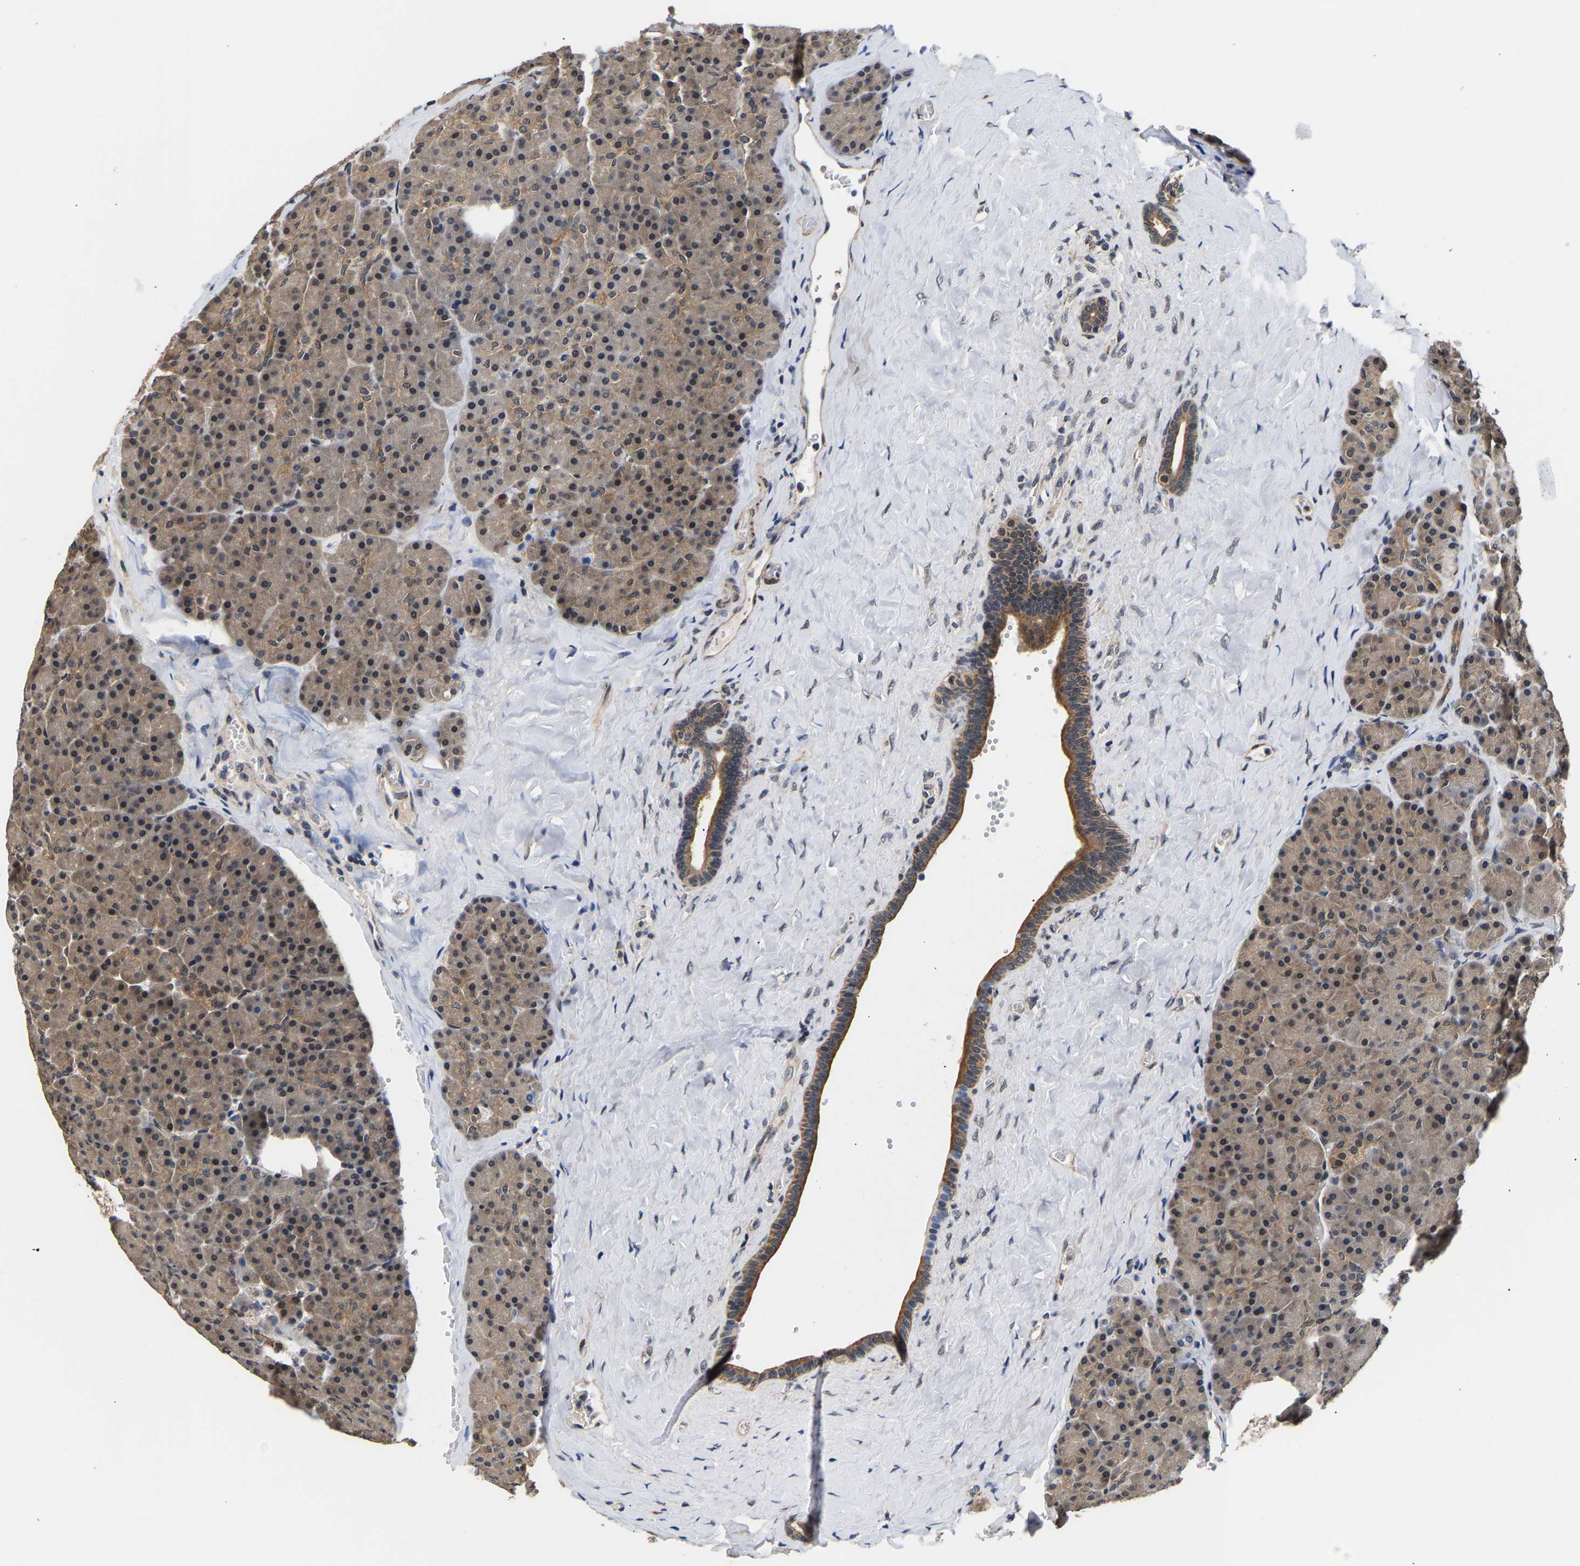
{"staining": {"intensity": "moderate", "quantity": "25%-75%", "location": "cytoplasmic/membranous,nuclear"}, "tissue": "pancreas", "cell_type": "Exocrine glandular cells", "image_type": "normal", "snomed": [{"axis": "morphology", "description": "Normal tissue, NOS"}, {"axis": "morphology", "description": "Carcinoid, malignant, NOS"}, {"axis": "topography", "description": "Pancreas"}], "caption": "Moderate cytoplasmic/membranous,nuclear protein positivity is present in approximately 25%-75% of exocrine glandular cells in pancreas.", "gene": "METTL16", "patient": {"sex": "female", "age": 35}}